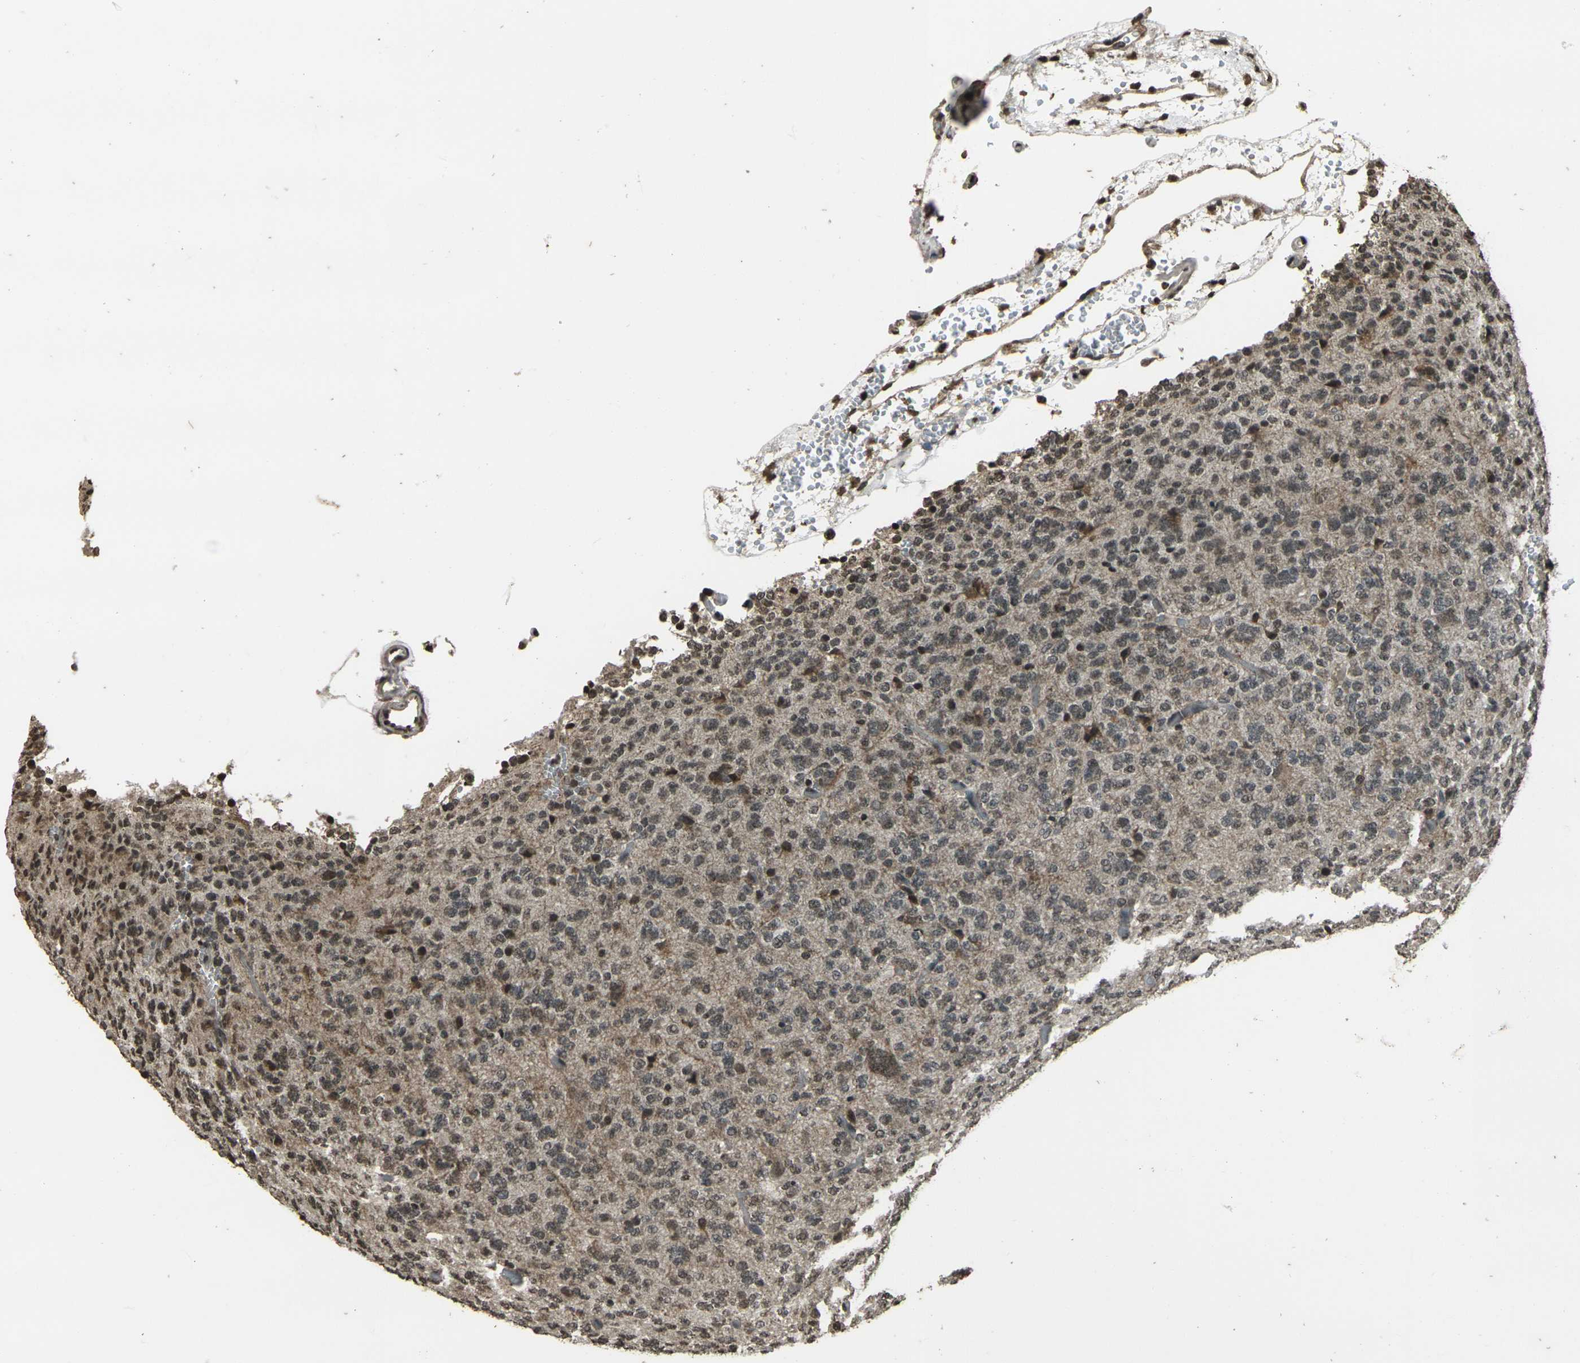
{"staining": {"intensity": "weak", "quantity": "25%-75%", "location": "cytoplasmic/membranous,nuclear"}, "tissue": "glioma", "cell_type": "Tumor cells", "image_type": "cancer", "snomed": [{"axis": "morphology", "description": "Glioma, malignant, Low grade"}, {"axis": "topography", "description": "Brain"}], "caption": "Glioma stained for a protein (brown) reveals weak cytoplasmic/membranous and nuclear positive staining in approximately 25%-75% of tumor cells.", "gene": "PRPF8", "patient": {"sex": "male", "age": 38}}